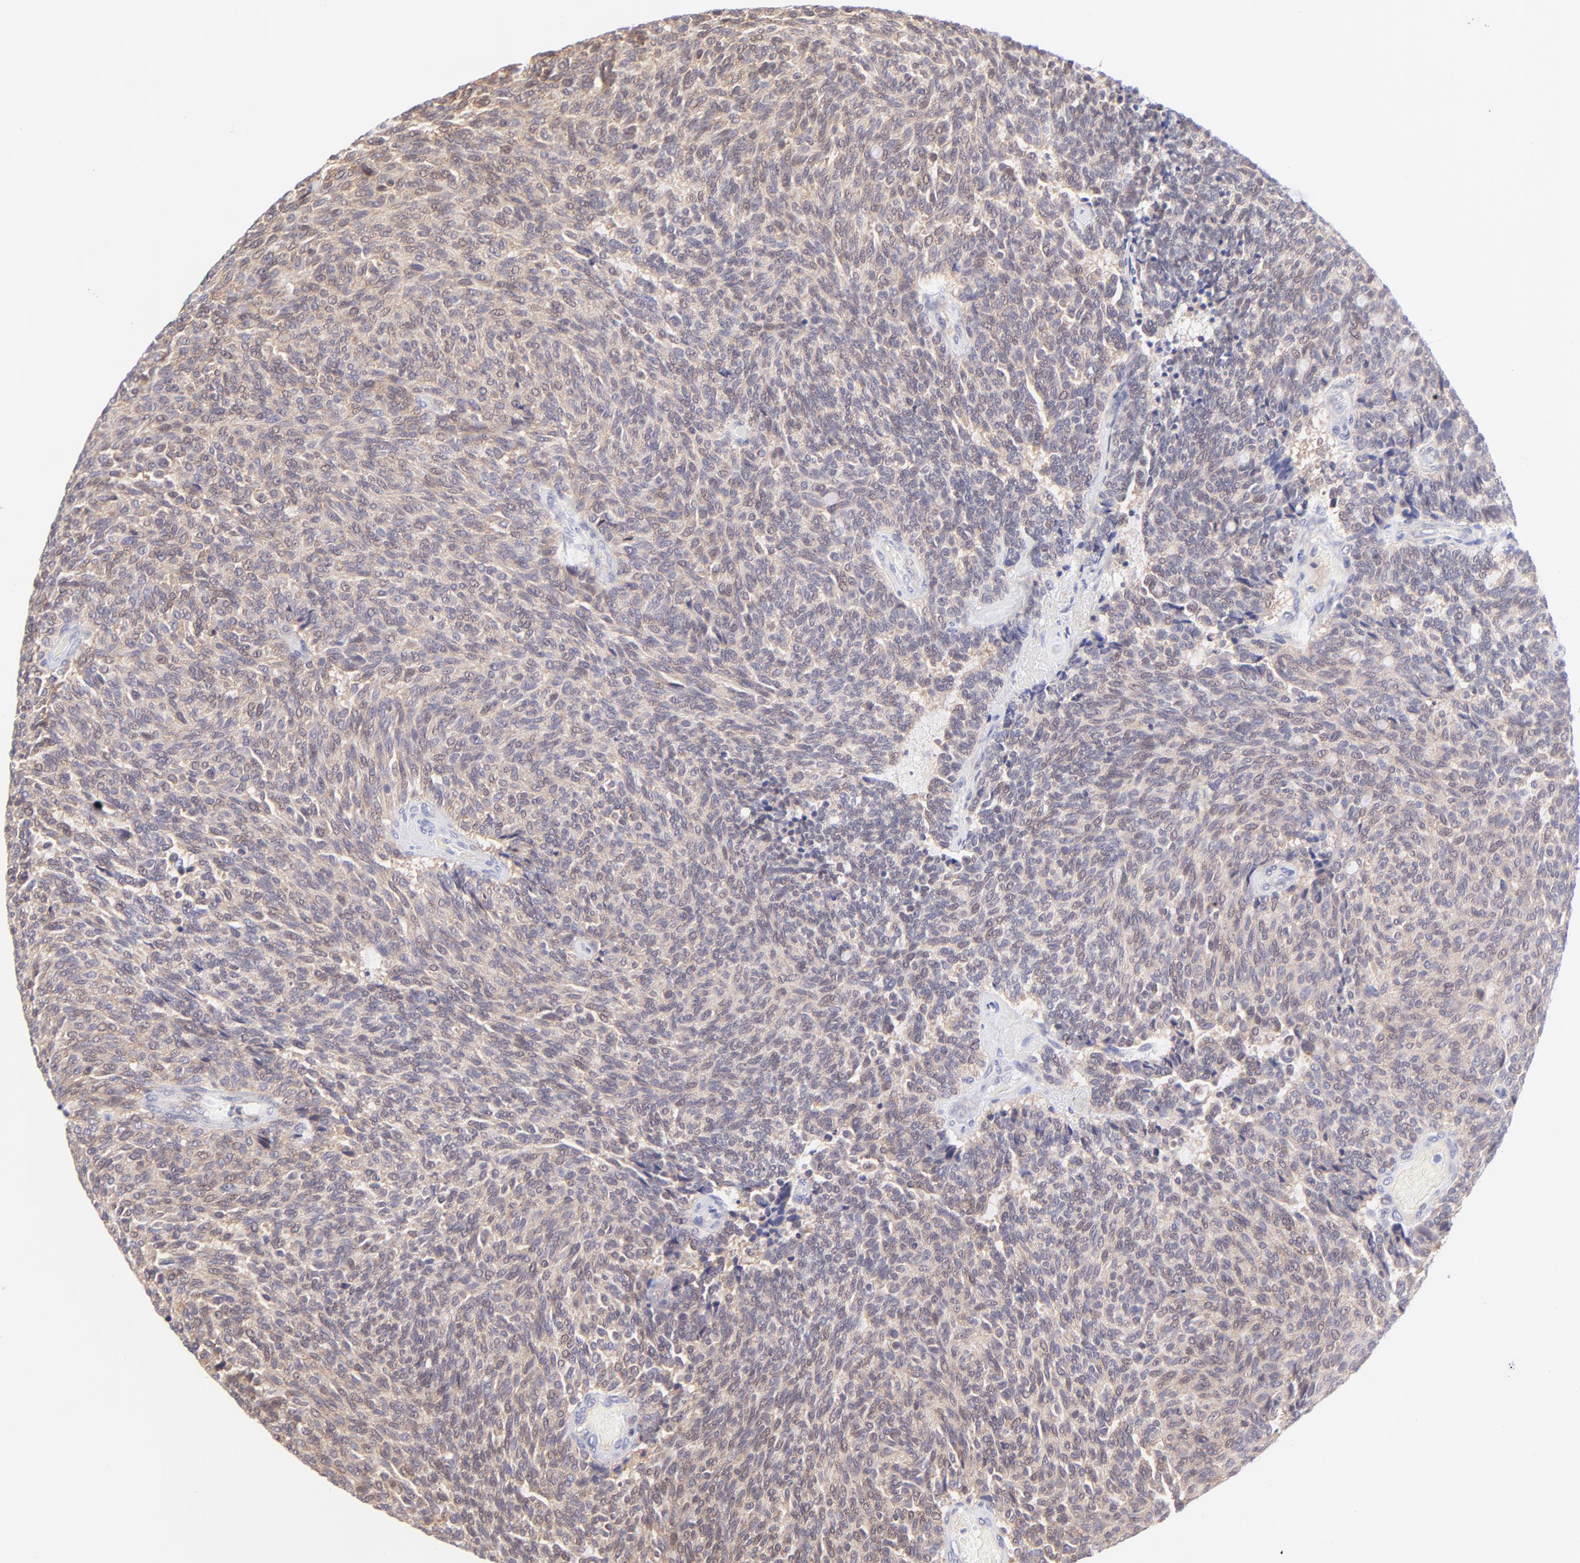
{"staining": {"intensity": "weak", "quantity": ">75%", "location": "cytoplasmic/membranous"}, "tissue": "carcinoid", "cell_type": "Tumor cells", "image_type": "cancer", "snomed": [{"axis": "morphology", "description": "Carcinoid, malignant, NOS"}, {"axis": "topography", "description": "Pancreas"}], "caption": "Carcinoid tissue reveals weak cytoplasmic/membranous positivity in approximately >75% of tumor cells", "gene": "PBDC1", "patient": {"sex": "female", "age": 54}}